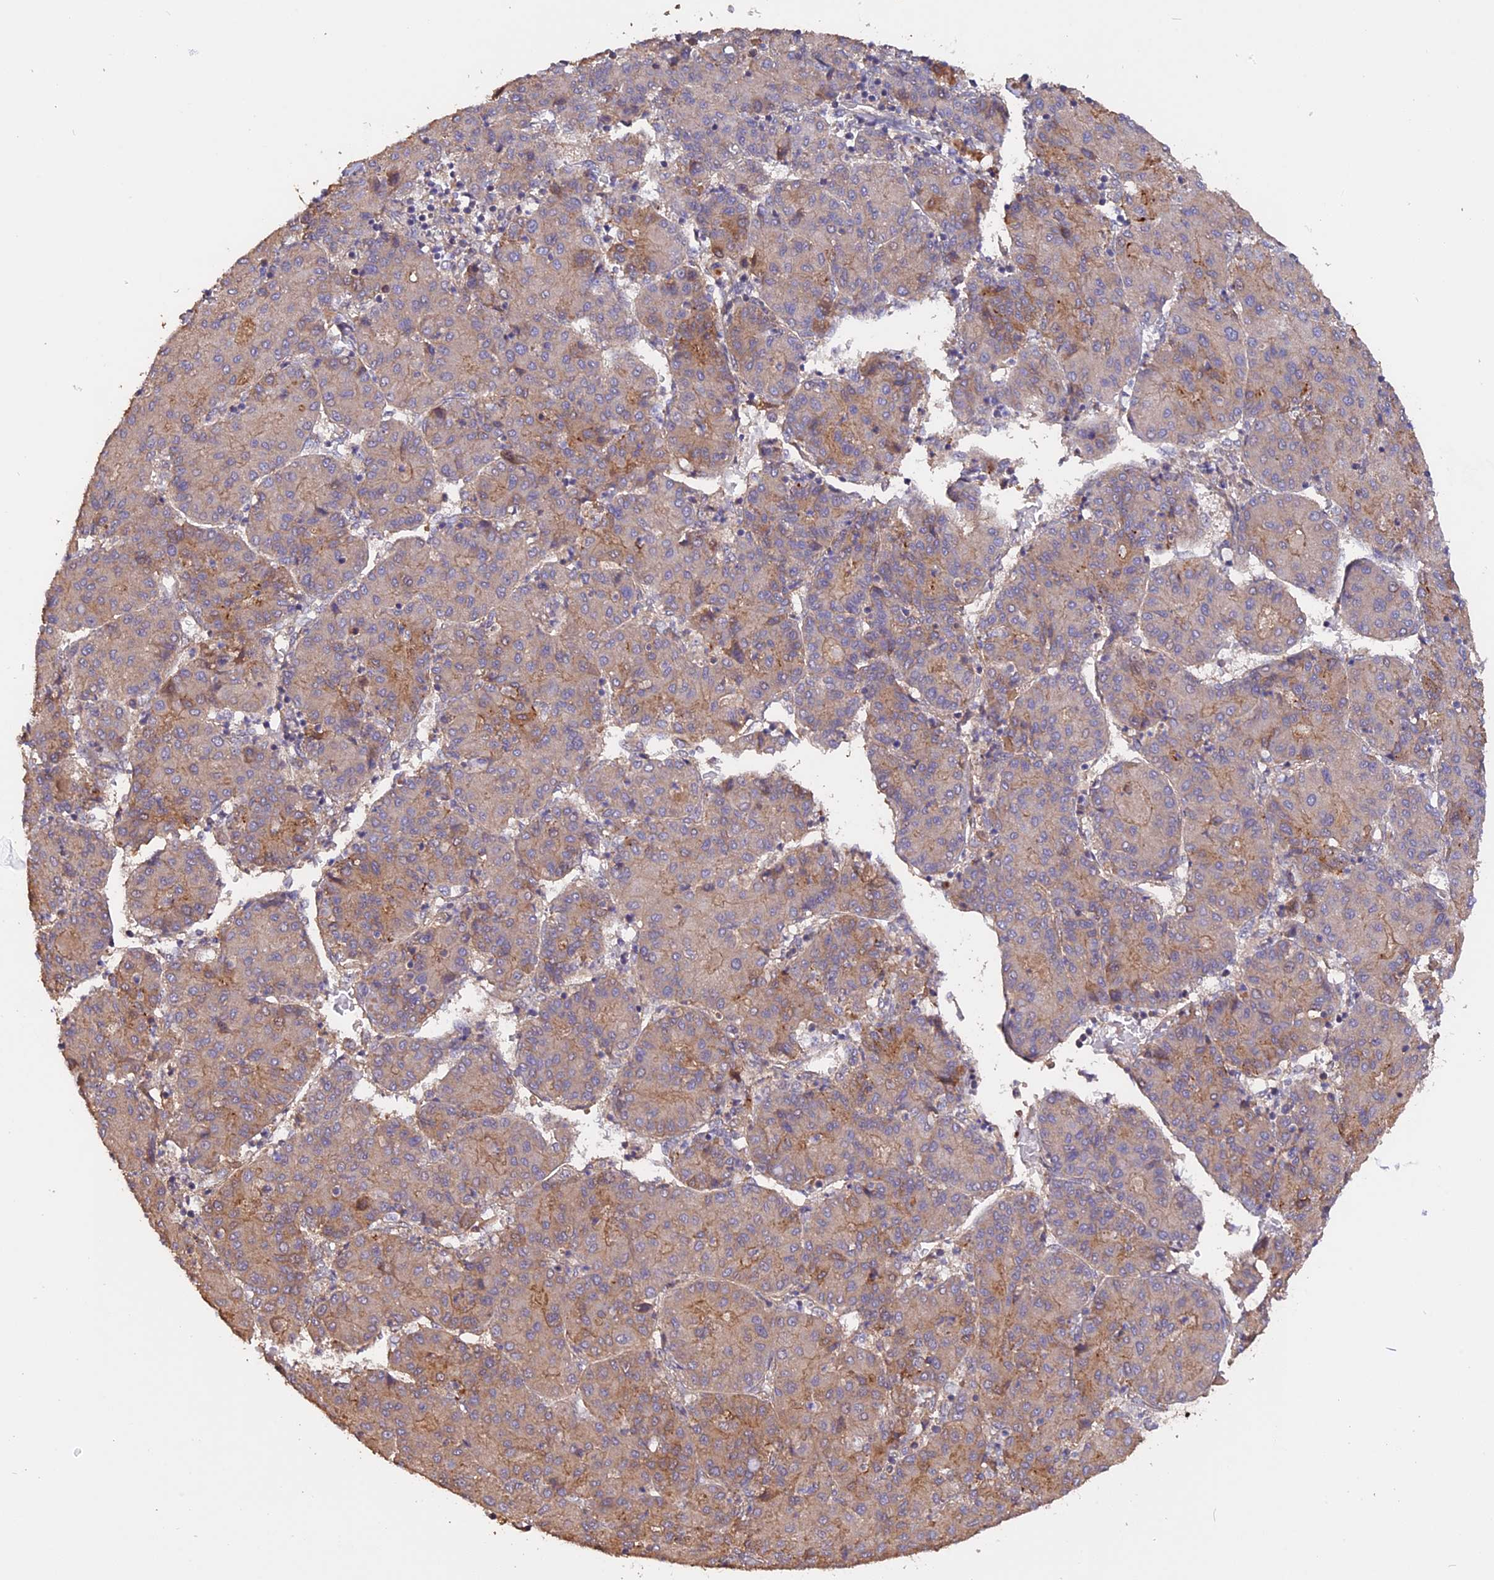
{"staining": {"intensity": "weak", "quantity": "<25%", "location": "cytoplasmic/membranous"}, "tissue": "liver cancer", "cell_type": "Tumor cells", "image_type": "cancer", "snomed": [{"axis": "morphology", "description": "Carcinoma, Hepatocellular, NOS"}, {"axis": "topography", "description": "Liver"}], "caption": "Immunohistochemical staining of liver hepatocellular carcinoma reveals no significant staining in tumor cells.", "gene": "RASAL1", "patient": {"sex": "male", "age": 65}}